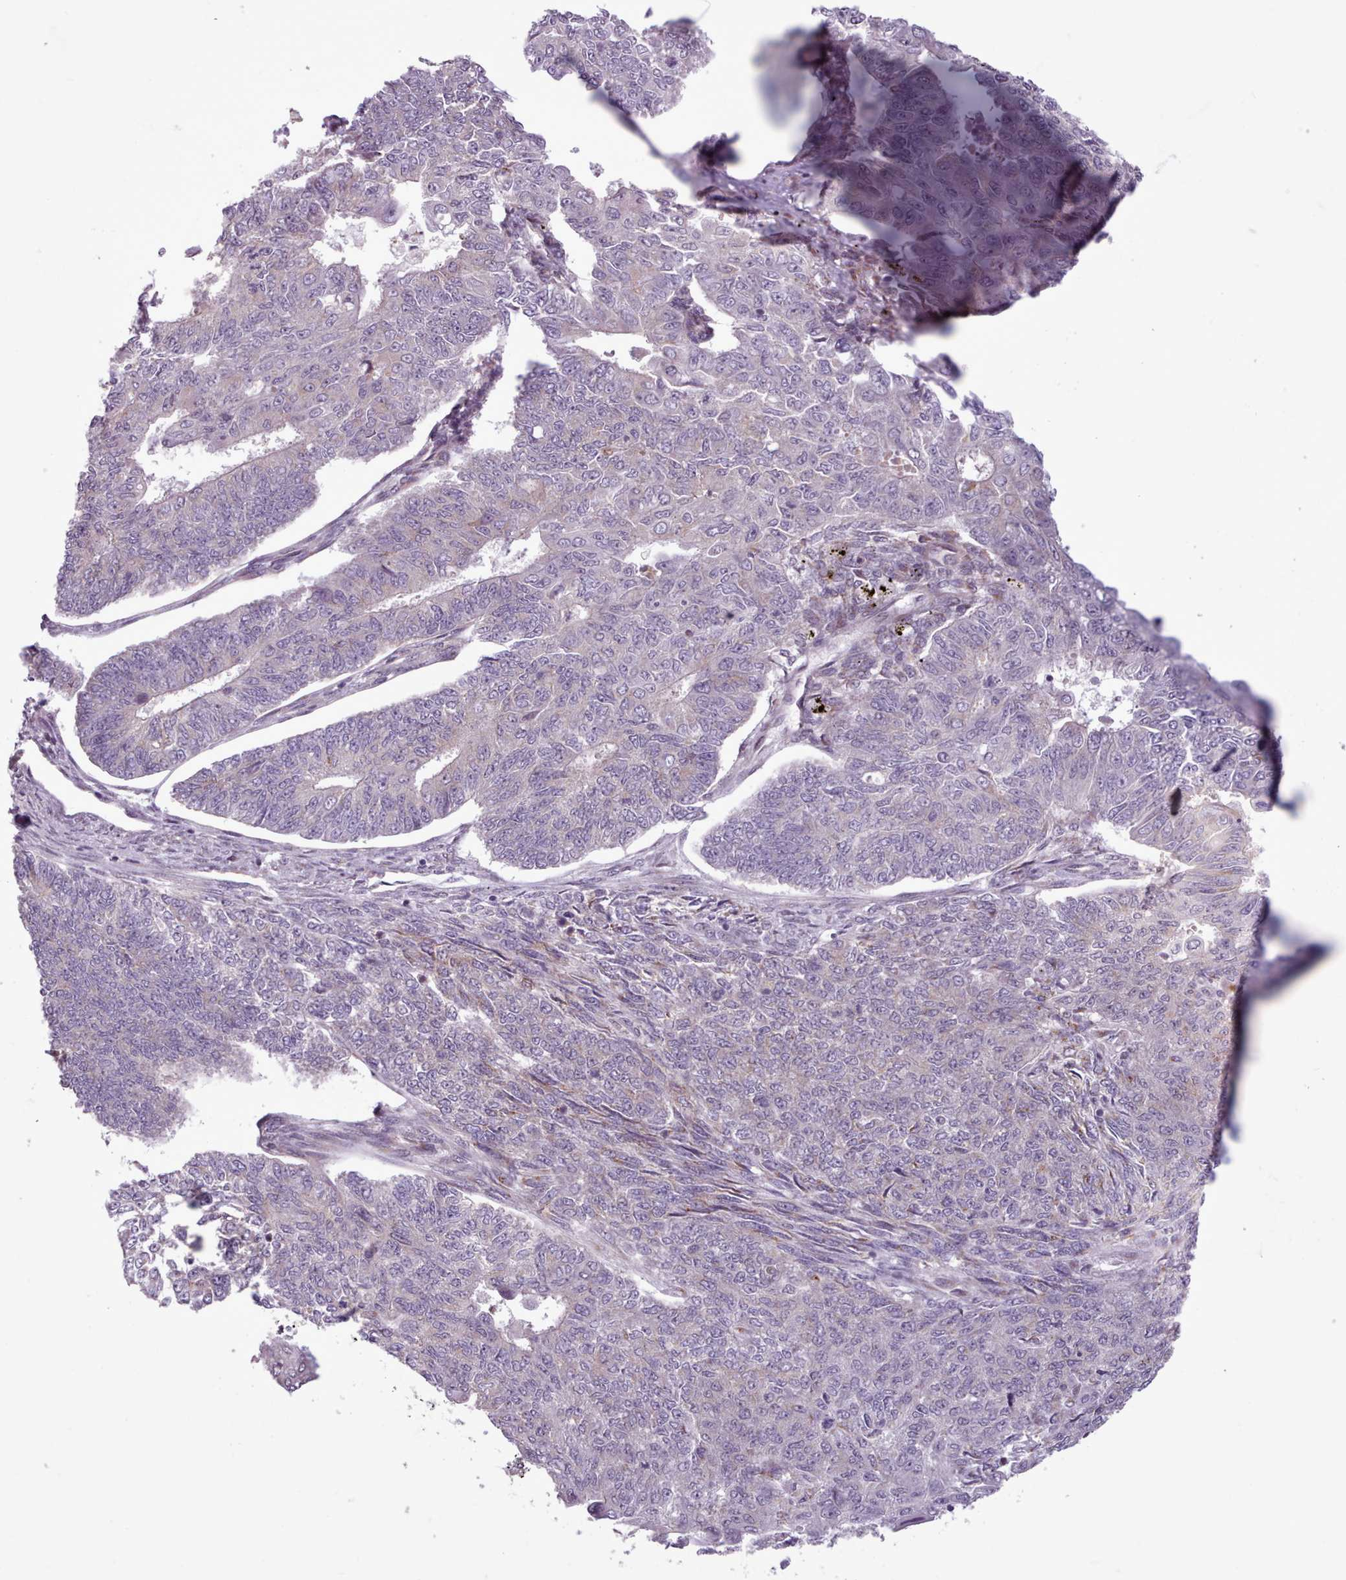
{"staining": {"intensity": "negative", "quantity": "none", "location": "none"}, "tissue": "endometrial cancer", "cell_type": "Tumor cells", "image_type": "cancer", "snomed": [{"axis": "morphology", "description": "Adenocarcinoma, NOS"}, {"axis": "topography", "description": "Endometrium"}], "caption": "Immunohistochemistry (IHC) image of neoplastic tissue: human adenocarcinoma (endometrial) stained with DAB (3,3'-diaminobenzidine) reveals no significant protein positivity in tumor cells. Nuclei are stained in blue.", "gene": "SLURP1", "patient": {"sex": "female", "age": 32}}